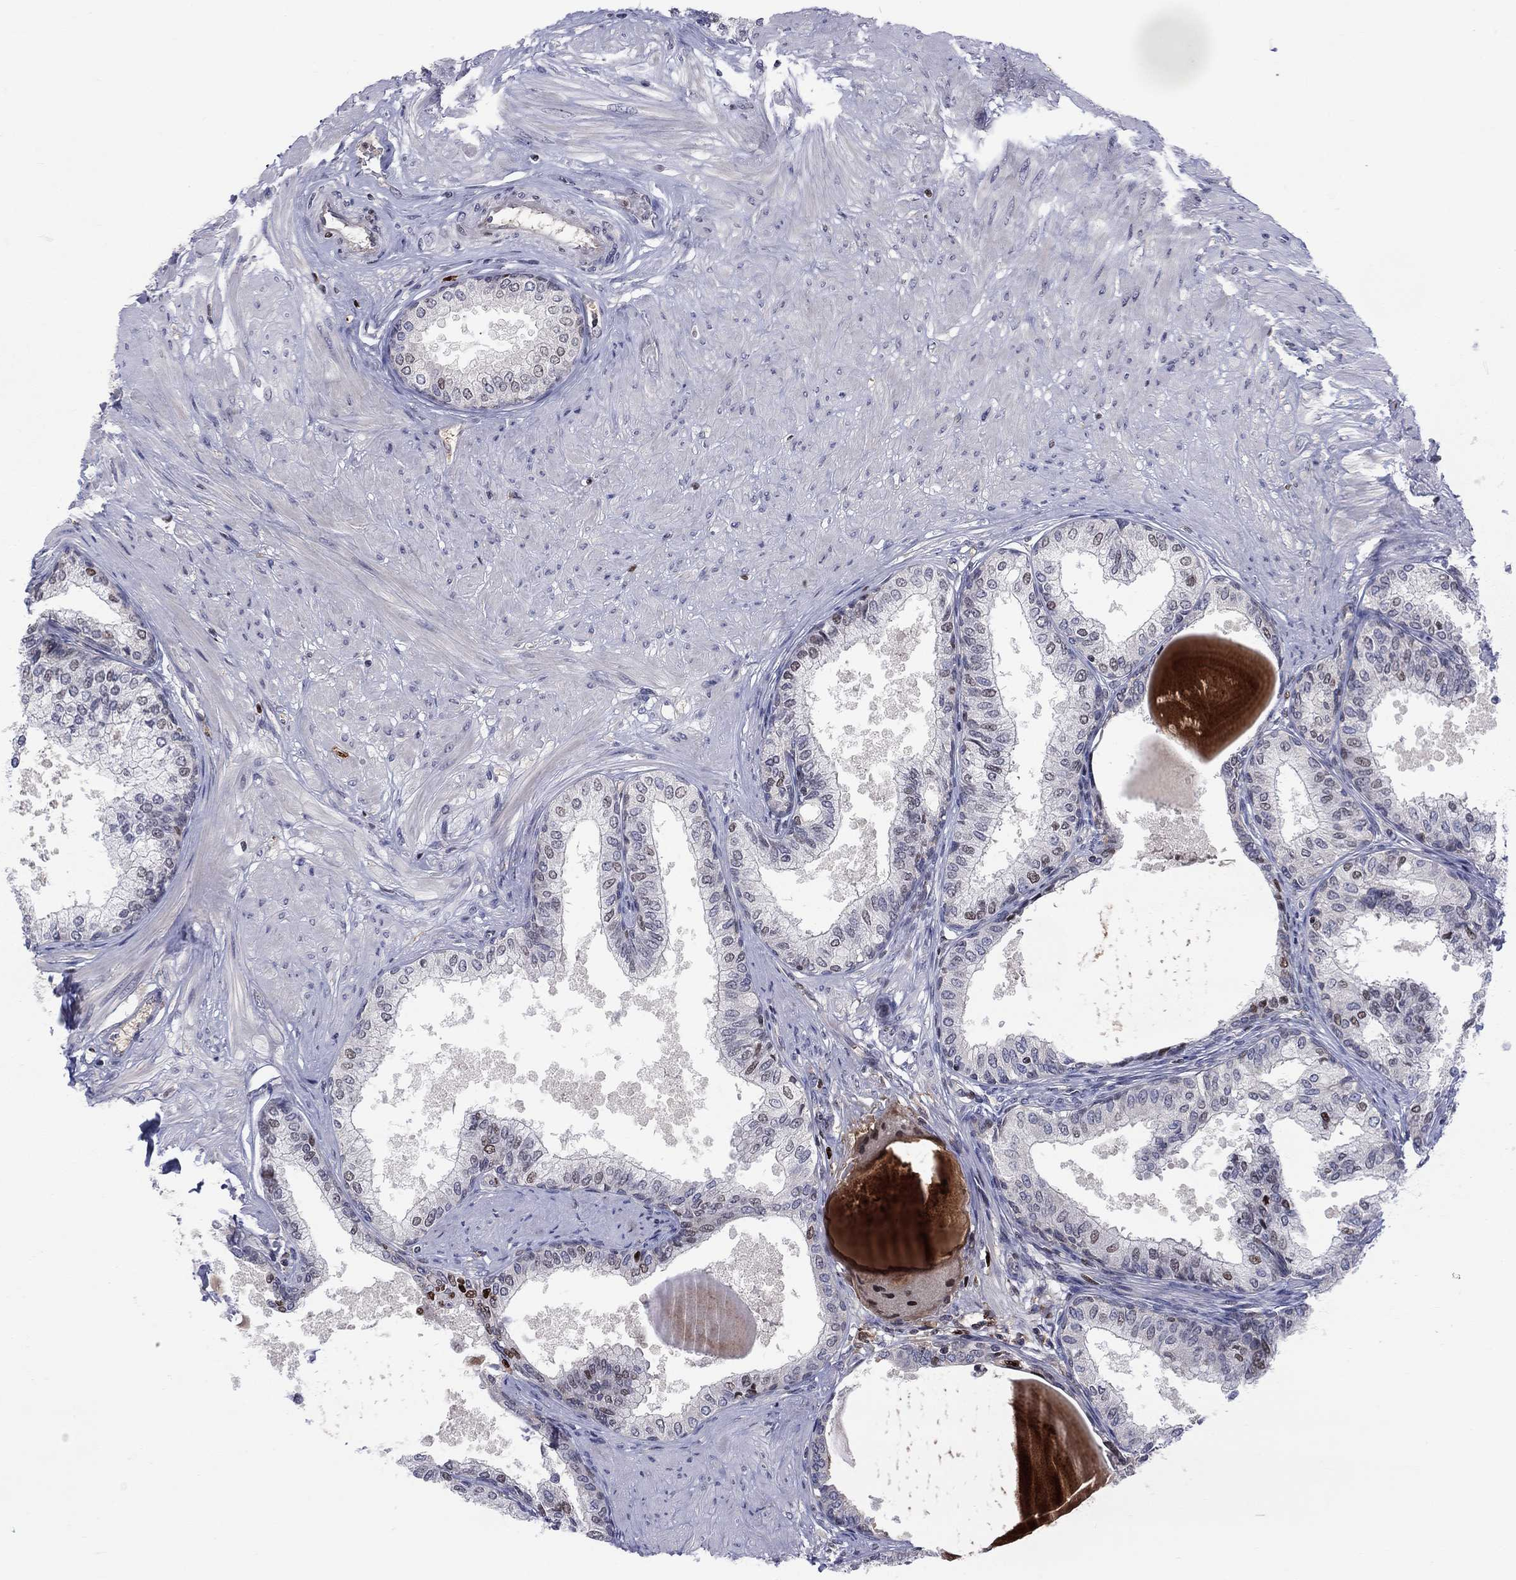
{"staining": {"intensity": "moderate", "quantity": "<25%", "location": "nuclear"}, "tissue": "prostate", "cell_type": "Glandular cells", "image_type": "normal", "snomed": [{"axis": "morphology", "description": "Normal tissue, NOS"}, {"axis": "topography", "description": "Prostate"}], "caption": "Immunohistochemistry (IHC) of unremarkable human prostate demonstrates low levels of moderate nuclear staining in approximately <25% of glandular cells.", "gene": "ZNHIT3", "patient": {"sex": "male", "age": 63}}